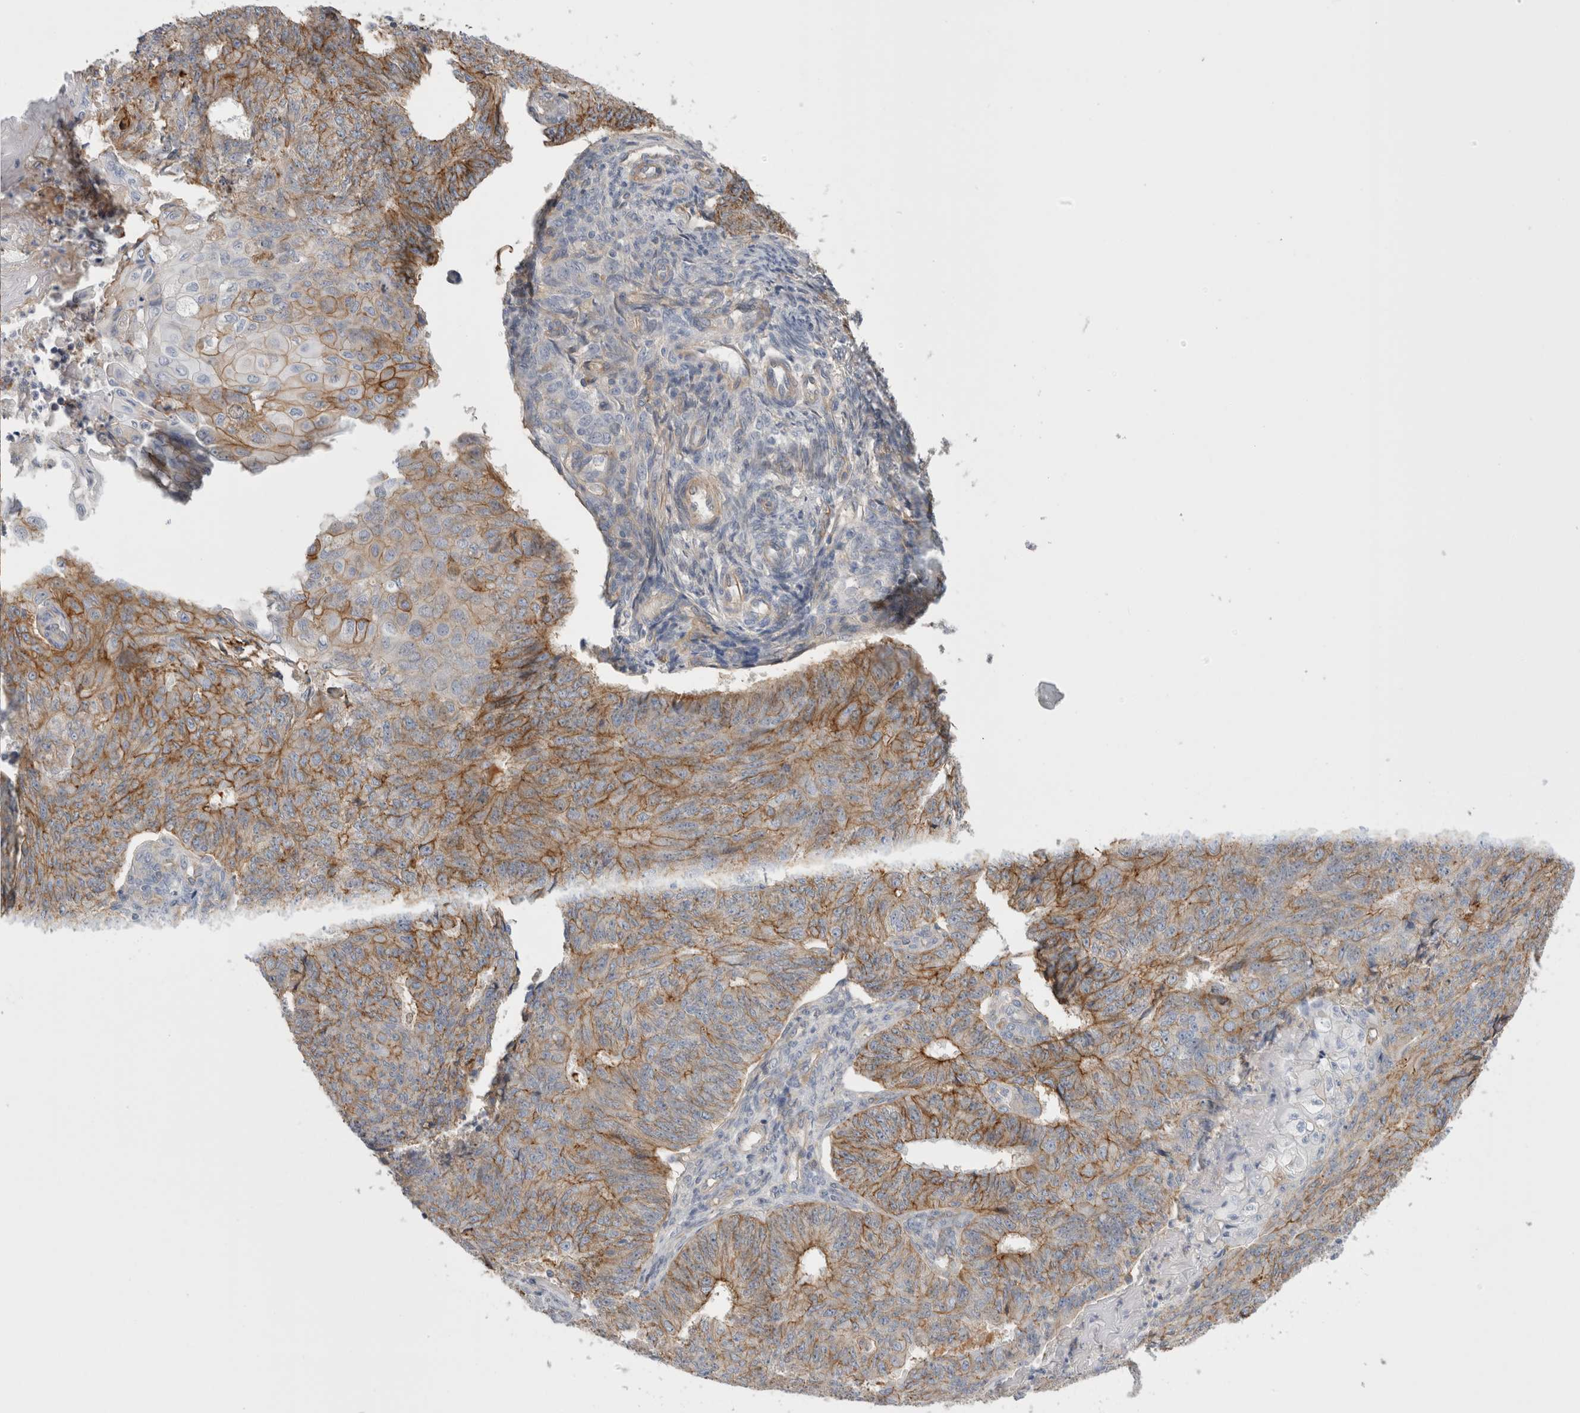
{"staining": {"intensity": "moderate", "quantity": ">75%", "location": "cytoplasmic/membranous"}, "tissue": "endometrial cancer", "cell_type": "Tumor cells", "image_type": "cancer", "snomed": [{"axis": "morphology", "description": "Adenocarcinoma, NOS"}, {"axis": "topography", "description": "Endometrium"}], "caption": "Human endometrial cancer (adenocarcinoma) stained with a brown dye shows moderate cytoplasmic/membranous positive expression in about >75% of tumor cells.", "gene": "VANGL1", "patient": {"sex": "female", "age": 32}}